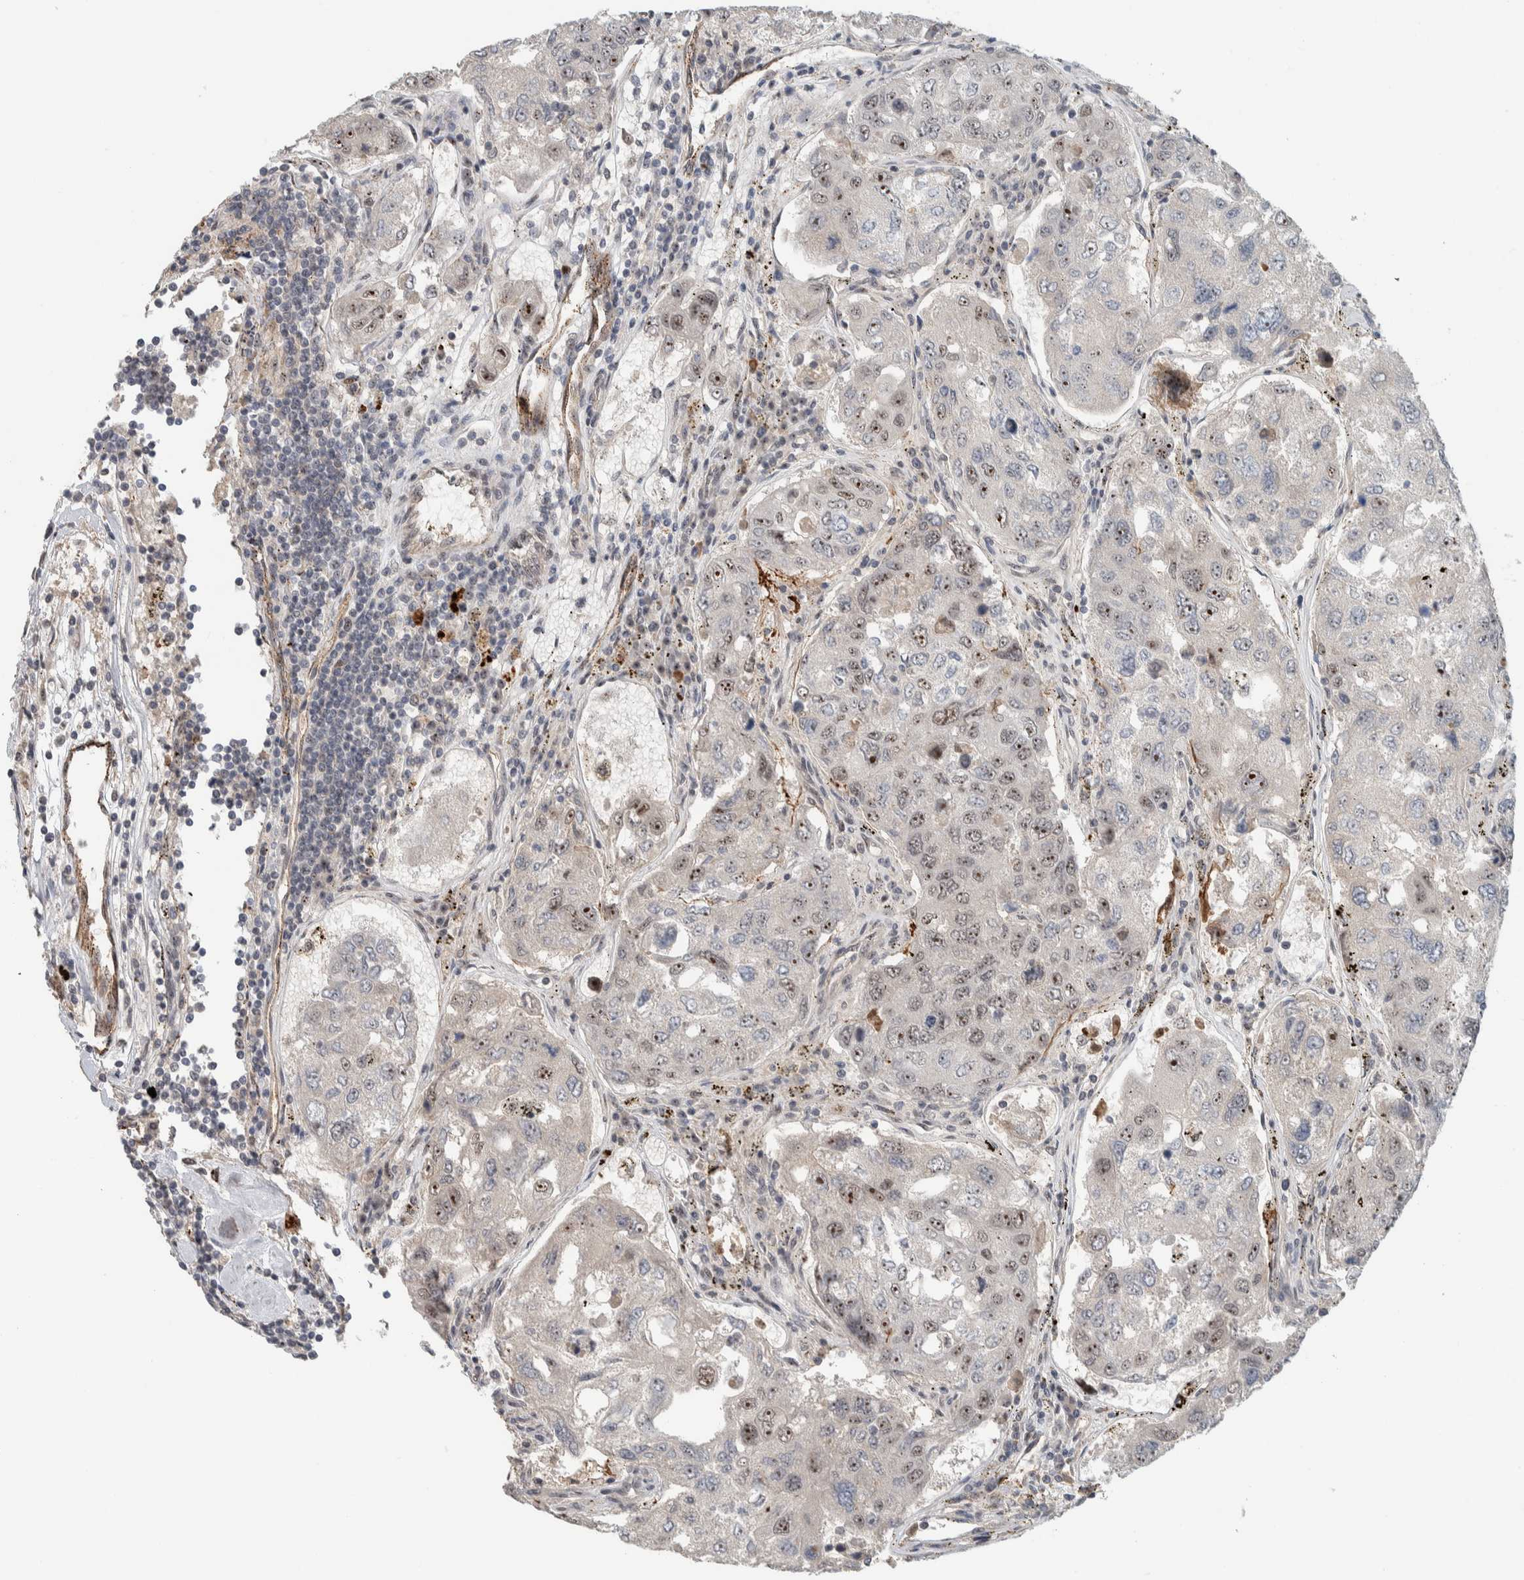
{"staining": {"intensity": "moderate", "quantity": ">75%", "location": "nuclear"}, "tissue": "urothelial cancer", "cell_type": "Tumor cells", "image_type": "cancer", "snomed": [{"axis": "morphology", "description": "Urothelial carcinoma, High grade"}, {"axis": "topography", "description": "Lymph node"}, {"axis": "topography", "description": "Urinary bladder"}], "caption": "Urothelial cancer stained for a protein exhibits moderate nuclear positivity in tumor cells. (Brightfield microscopy of DAB IHC at high magnification).", "gene": "ZFP91", "patient": {"sex": "male", "age": 51}}